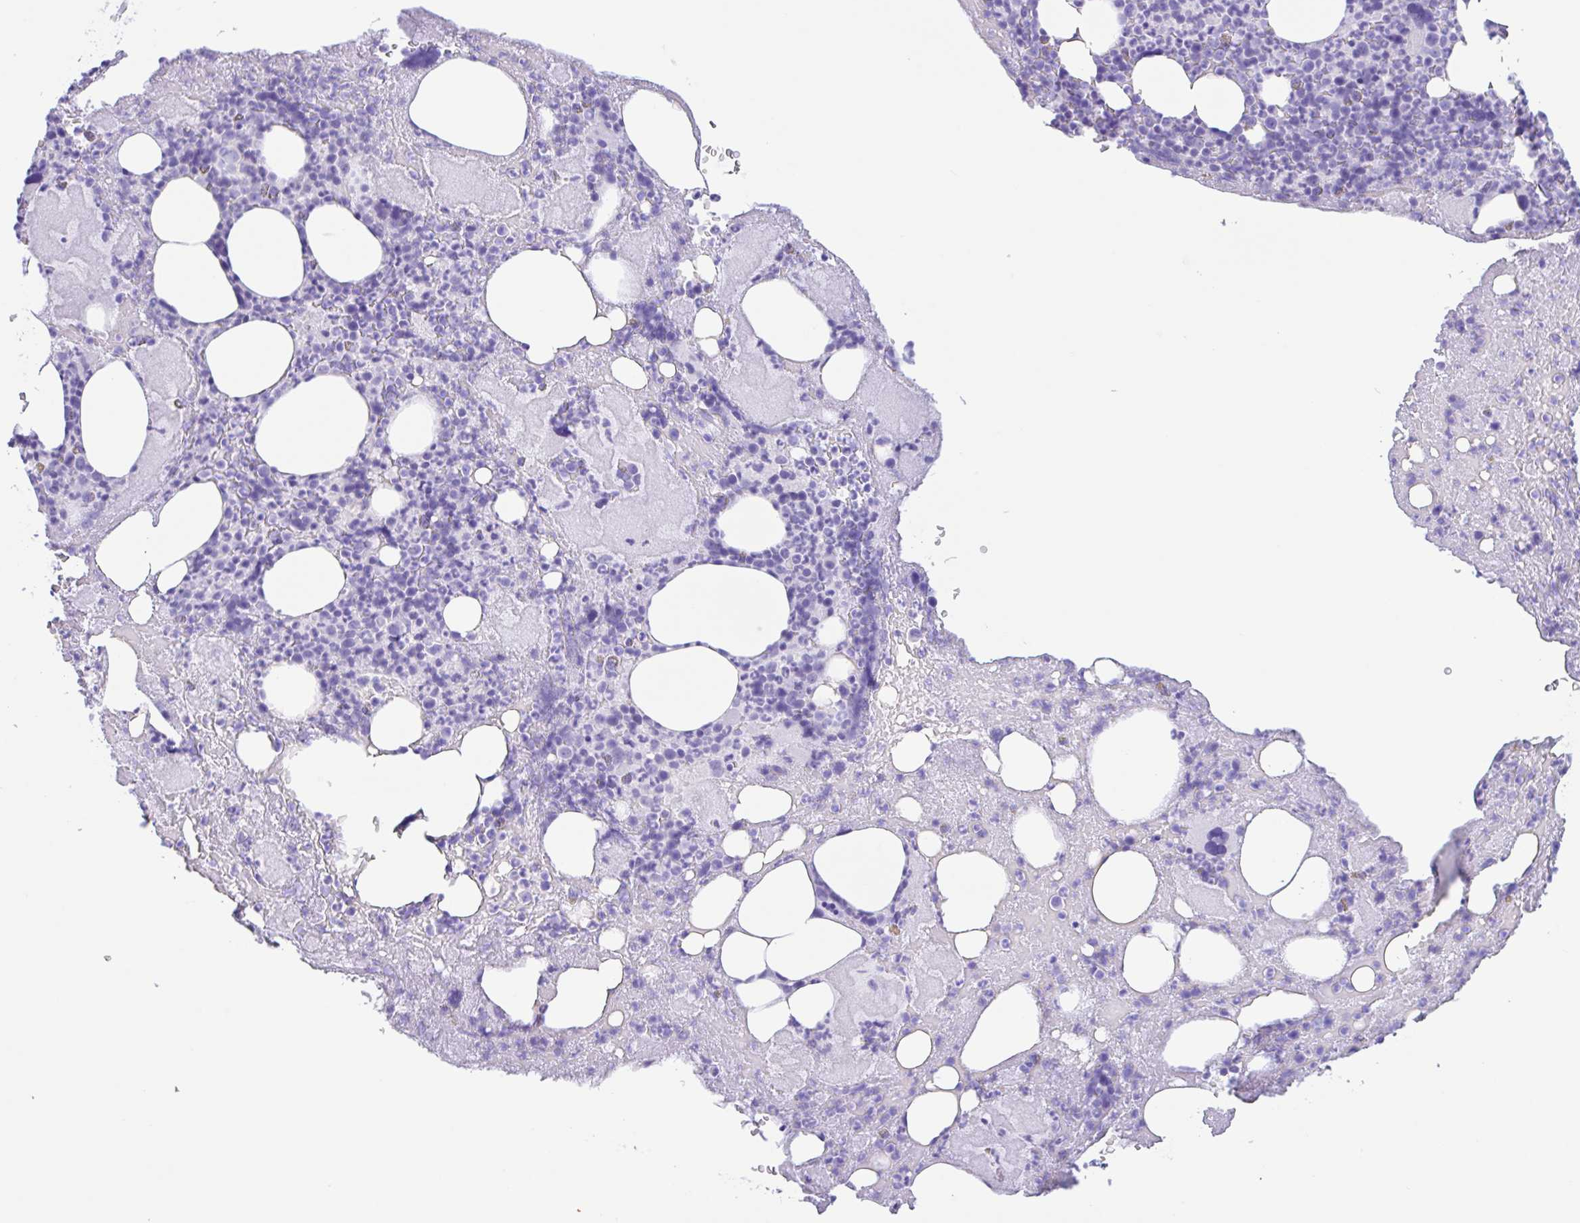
{"staining": {"intensity": "negative", "quantity": "none", "location": "none"}, "tissue": "bone marrow", "cell_type": "Hematopoietic cells", "image_type": "normal", "snomed": [{"axis": "morphology", "description": "Normal tissue, NOS"}, {"axis": "topography", "description": "Bone marrow"}], "caption": "Immunohistochemistry (IHC) image of benign bone marrow stained for a protein (brown), which displays no expression in hematopoietic cells. (DAB immunohistochemistry (IHC) visualized using brightfield microscopy, high magnification).", "gene": "CPA1", "patient": {"sex": "female", "age": 59}}